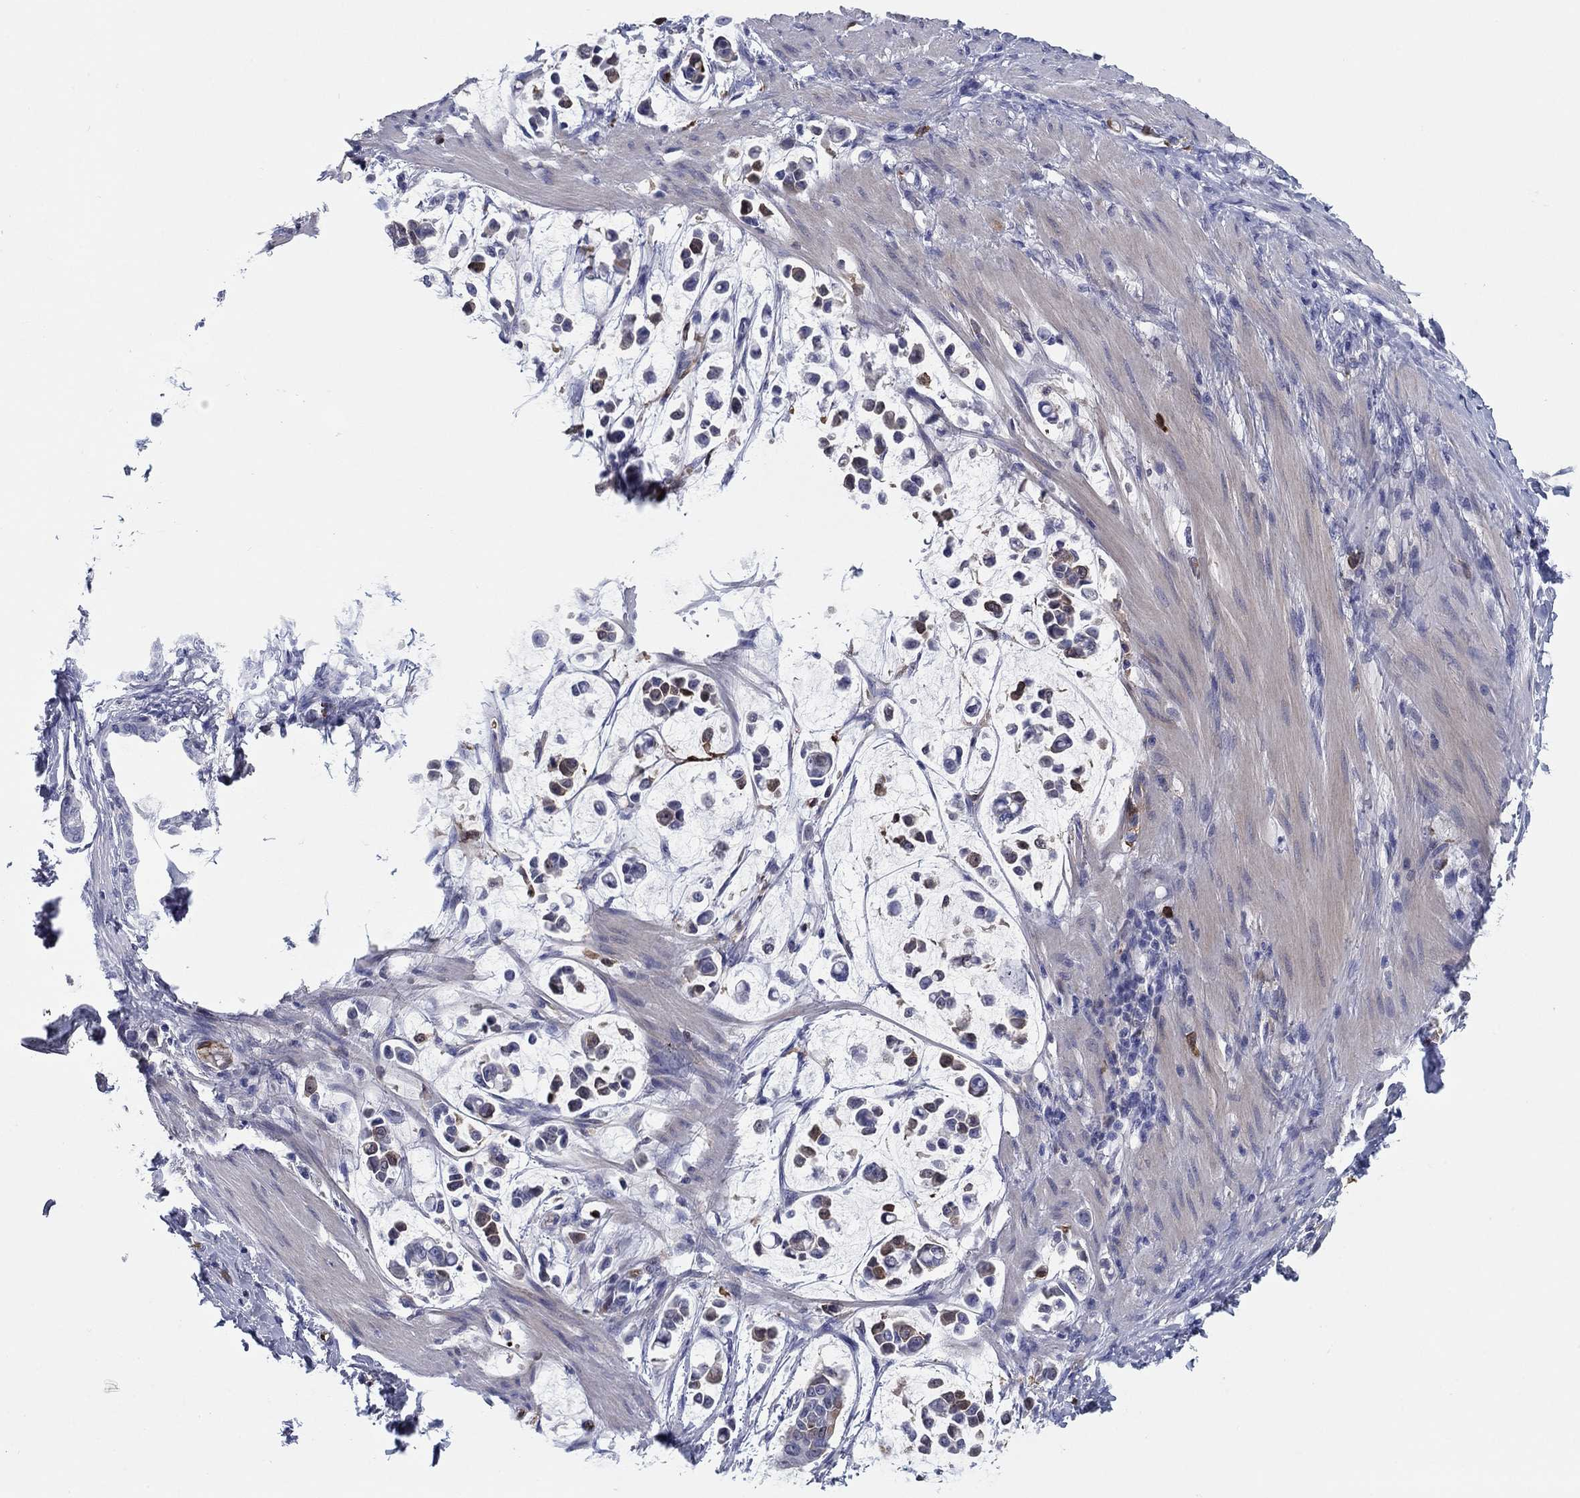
{"staining": {"intensity": "negative", "quantity": "none", "location": "none"}, "tissue": "stomach cancer", "cell_type": "Tumor cells", "image_type": "cancer", "snomed": [{"axis": "morphology", "description": "Adenocarcinoma, NOS"}, {"axis": "topography", "description": "Stomach"}], "caption": "Tumor cells show no significant protein expression in stomach cancer. (IHC, brightfield microscopy, high magnification).", "gene": "STMN1", "patient": {"sex": "male", "age": 82}}